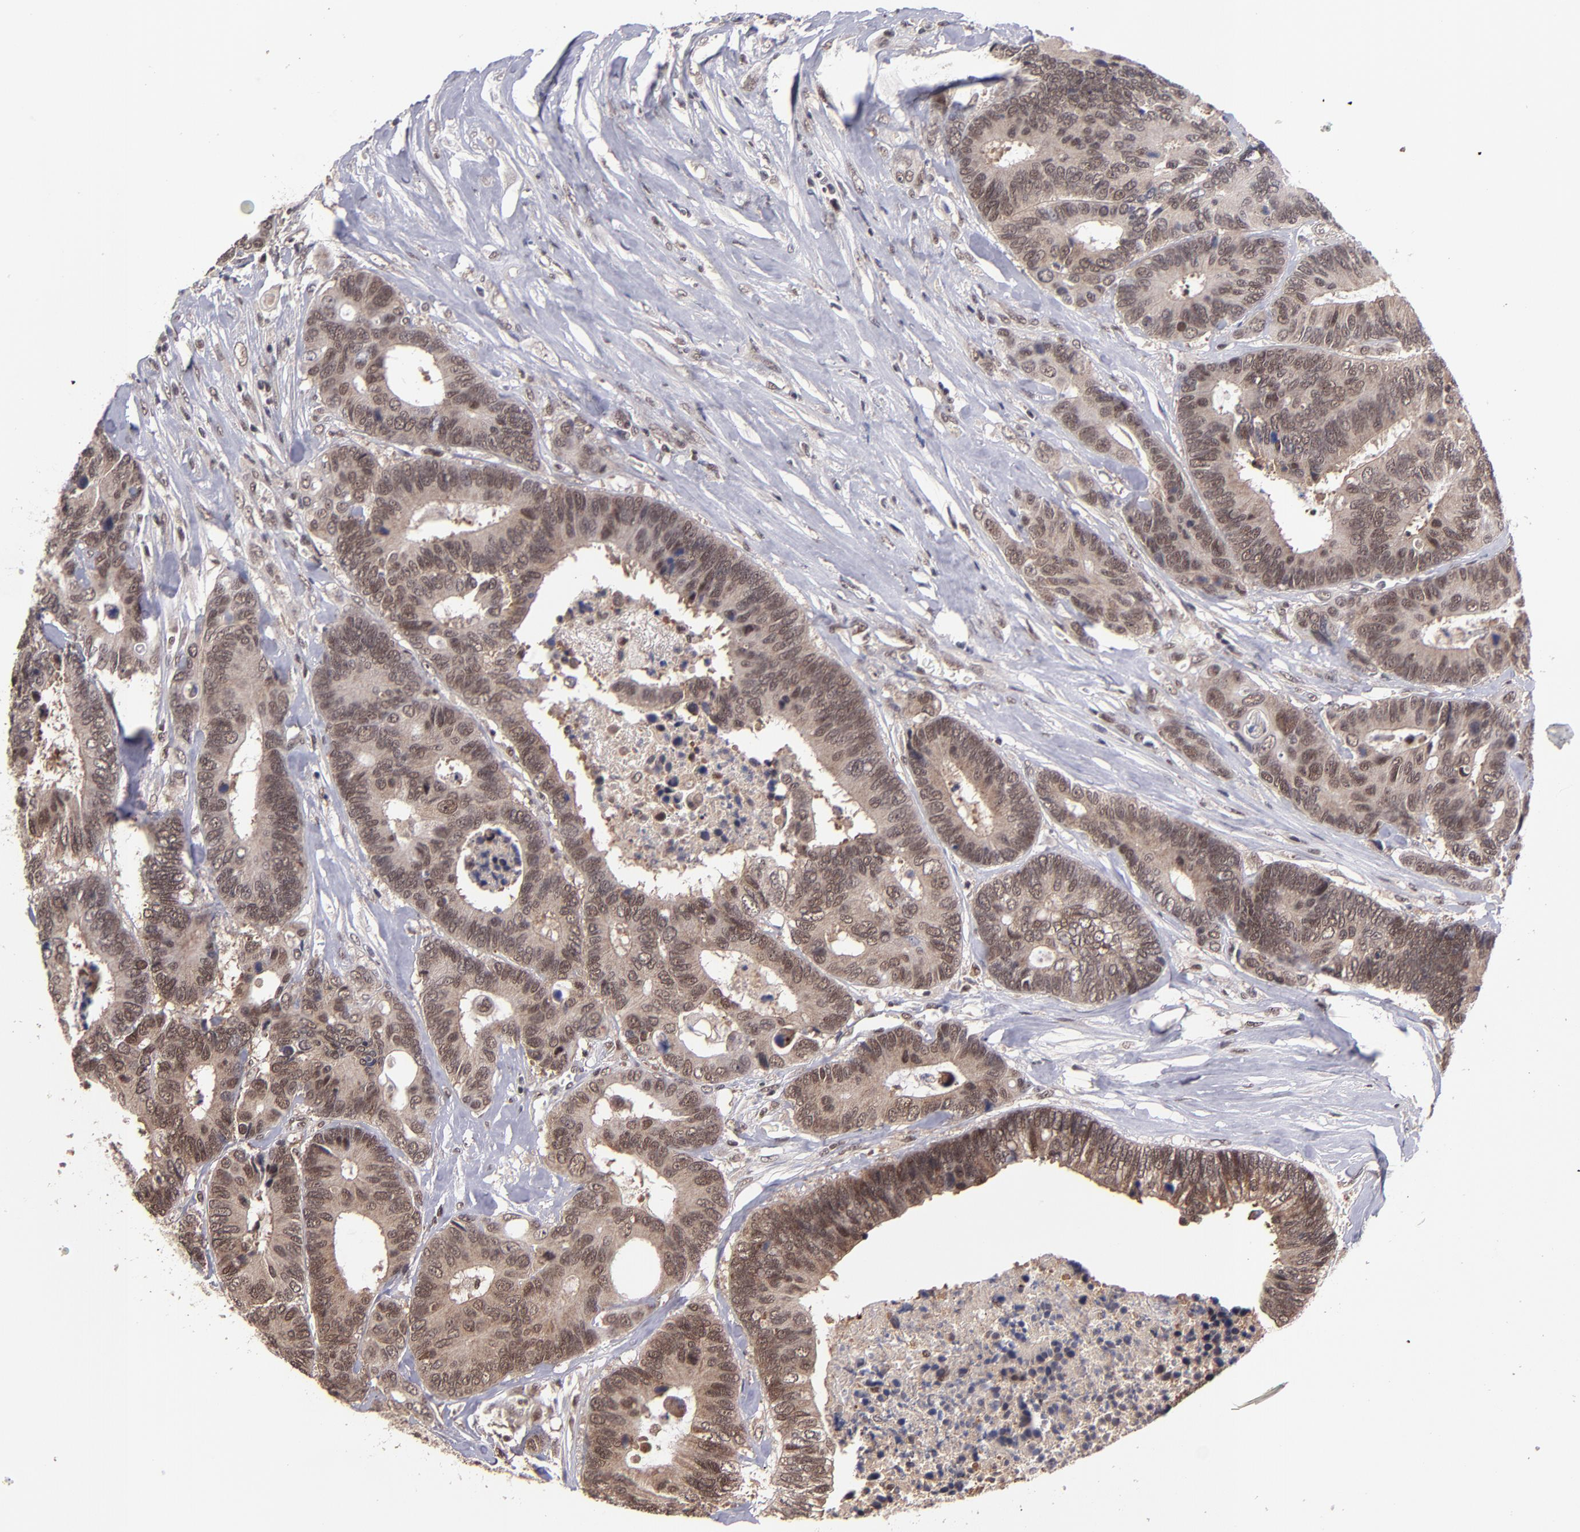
{"staining": {"intensity": "moderate", "quantity": ">75%", "location": "nuclear"}, "tissue": "colorectal cancer", "cell_type": "Tumor cells", "image_type": "cancer", "snomed": [{"axis": "morphology", "description": "Adenocarcinoma, NOS"}, {"axis": "topography", "description": "Rectum"}], "caption": "This image displays adenocarcinoma (colorectal) stained with immunohistochemistry to label a protein in brown. The nuclear of tumor cells show moderate positivity for the protein. Nuclei are counter-stained blue.", "gene": "EP300", "patient": {"sex": "male", "age": 55}}